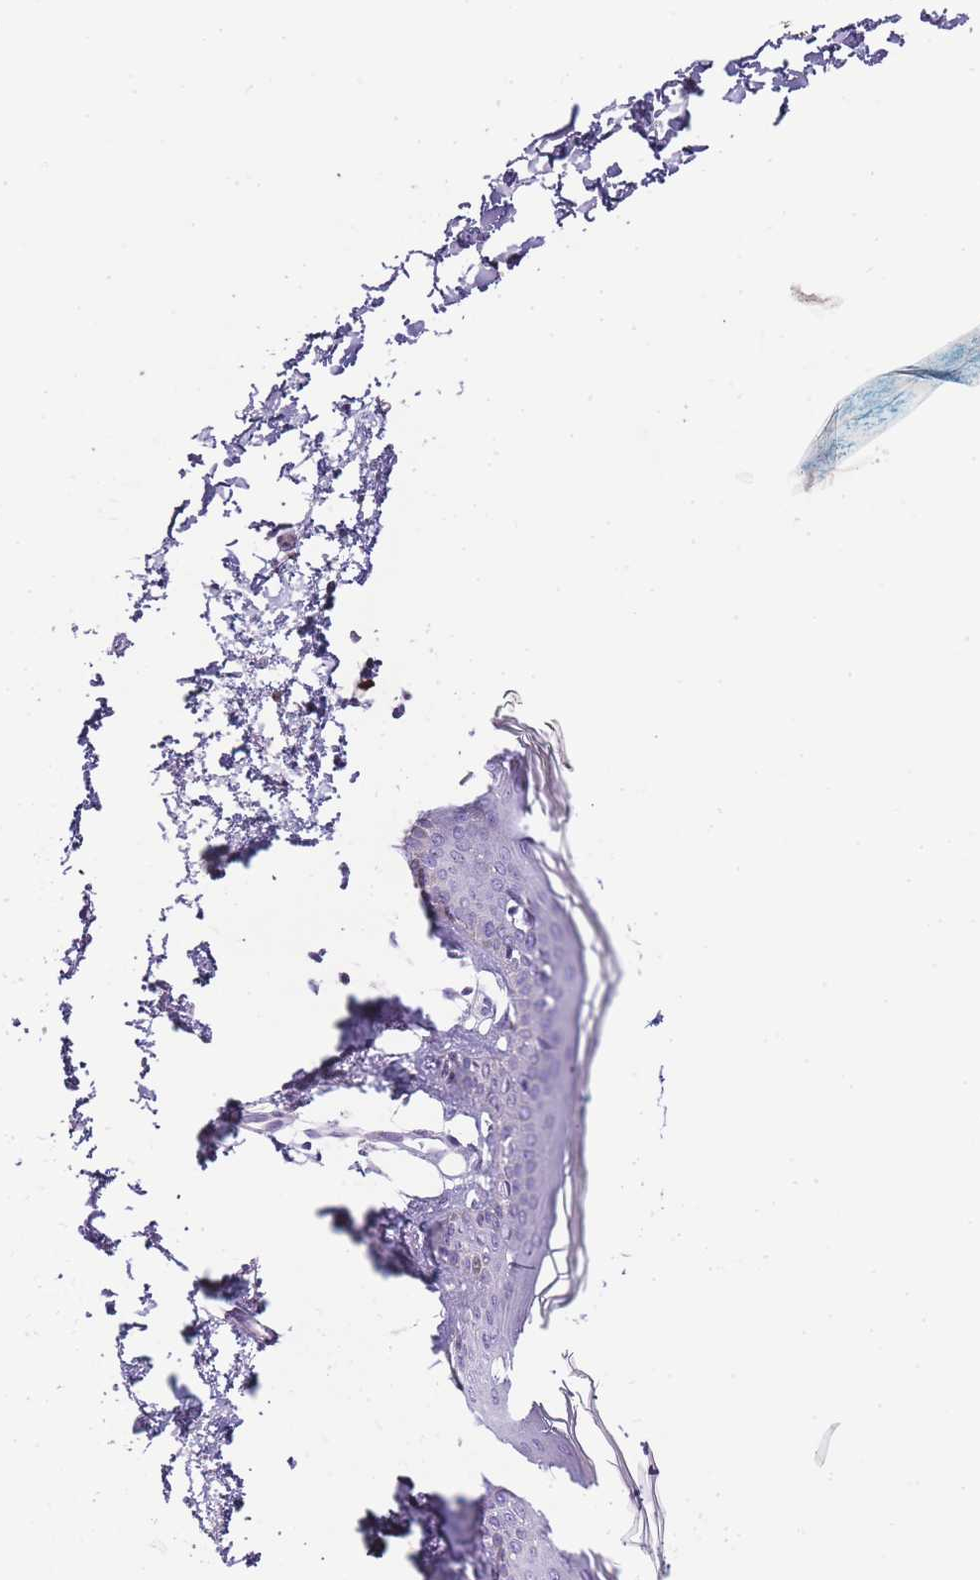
{"staining": {"intensity": "negative", "quantity": "none", "location": "none"}, "tissue": "skin", "cell_type": "Fibroblasts", "image_type": "normal", "snomed": [{"axis": "morphology", "description": "Normal tissue, NOS"}, {"axis": "topography", "description": "Skin"}], "caption": "This is an immunohistochemistry micrograph of normal skin. There is no staining in fibroblasts.", "gene": "ZBP1", "patient": {"sex": "female", "age": 64}}